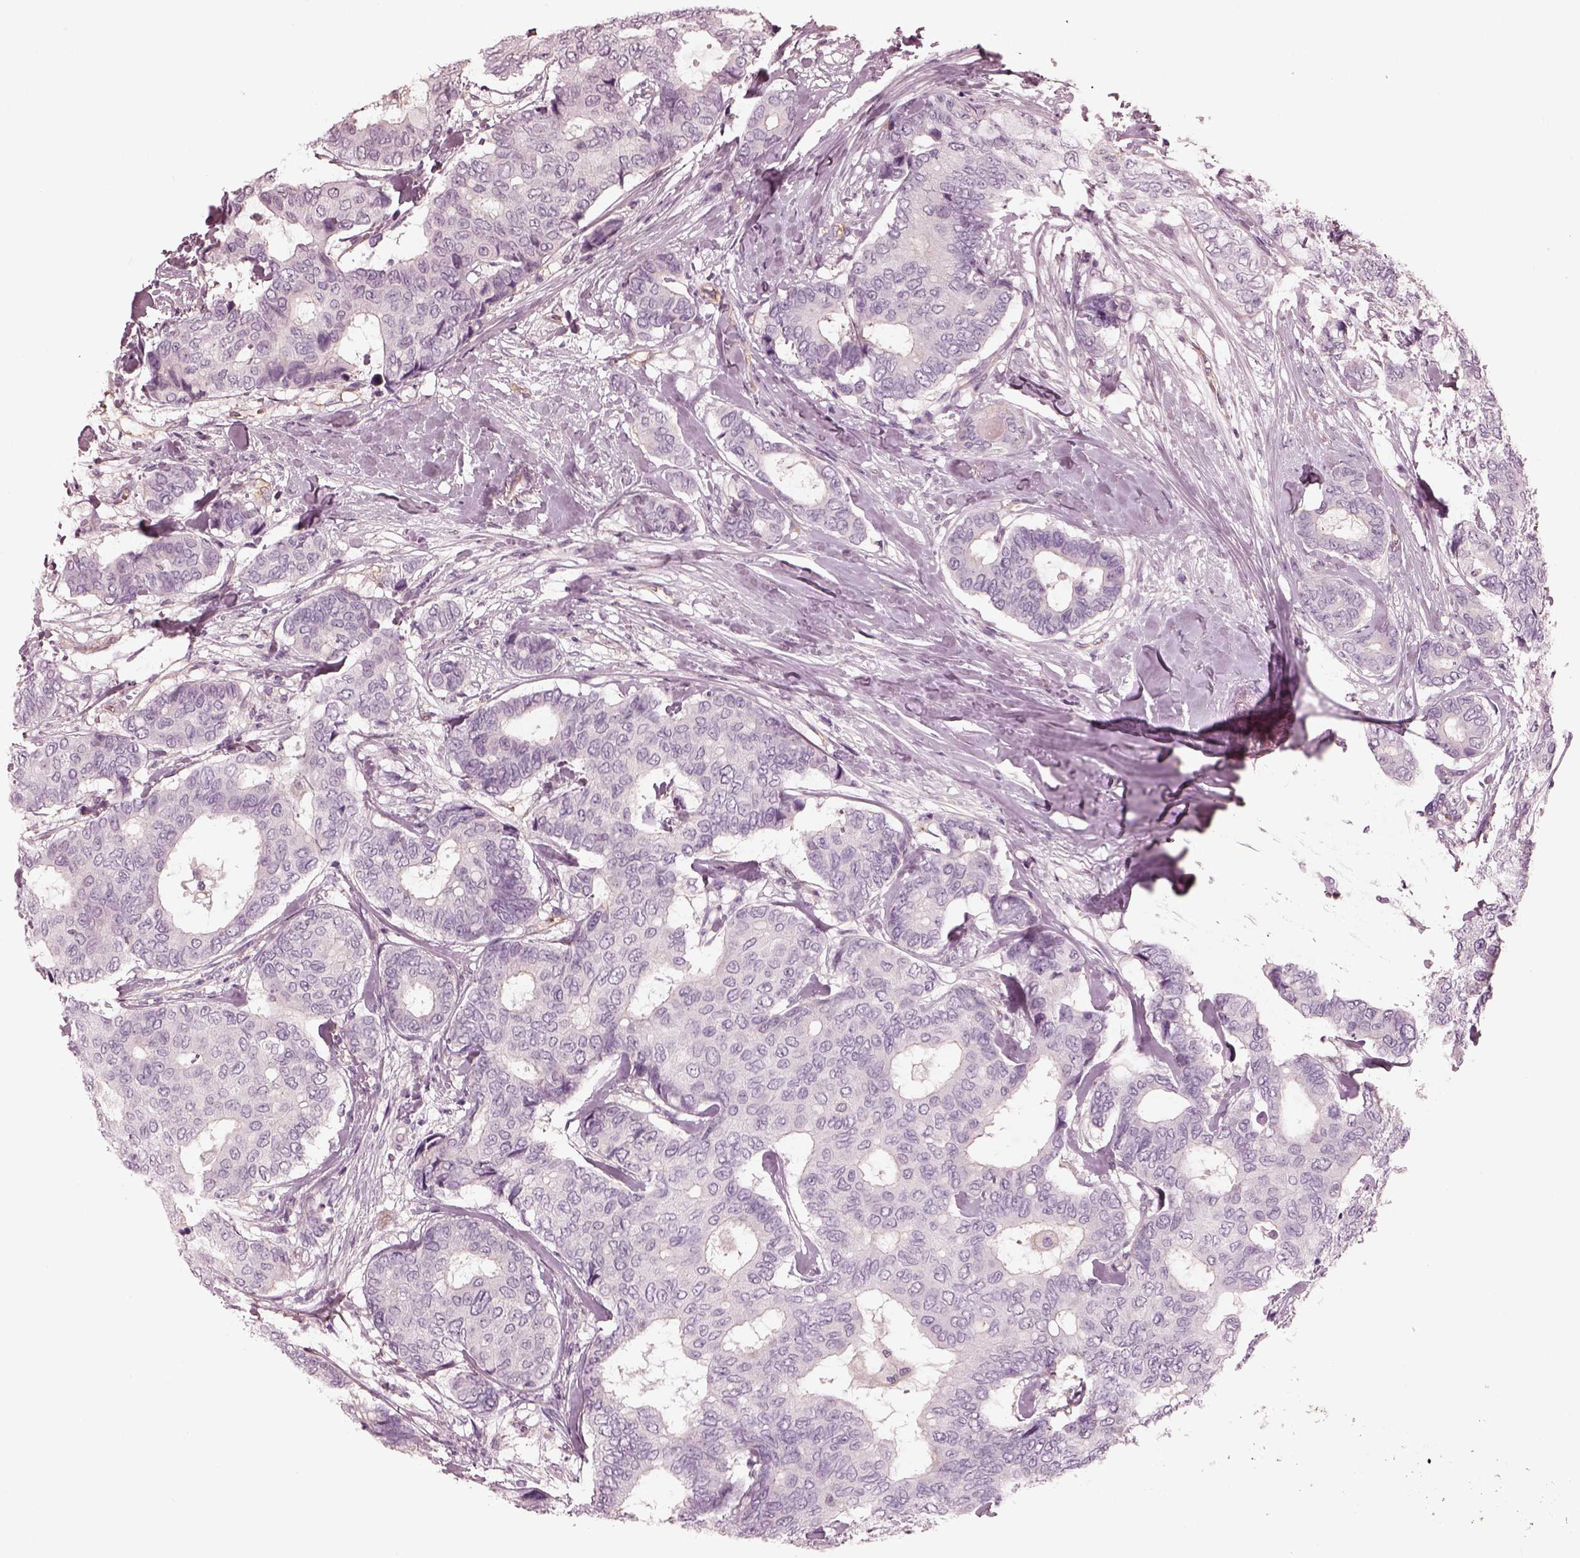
{"staining": {"intensity": "negative", "quantity": "none", "location": "none"}, "tissue": "breast cancer", "cell_type": "Tumor cells", "image_type": "cancer", "snomed": [{"axis": "morphology", "description": "Duct carcinoma"}, {"axis": "topography", "description": "Breast"}], "caption": "Tumor cells are negative for protein expression in human breast cancer (infiltrating ductal carcinoma). The staining is performed using DAB brown chromogen with nuclei counter-stained in using hematoxylin.", "gene": "EIF4E1B", "patient": {"sex": "female", "age": 75}}